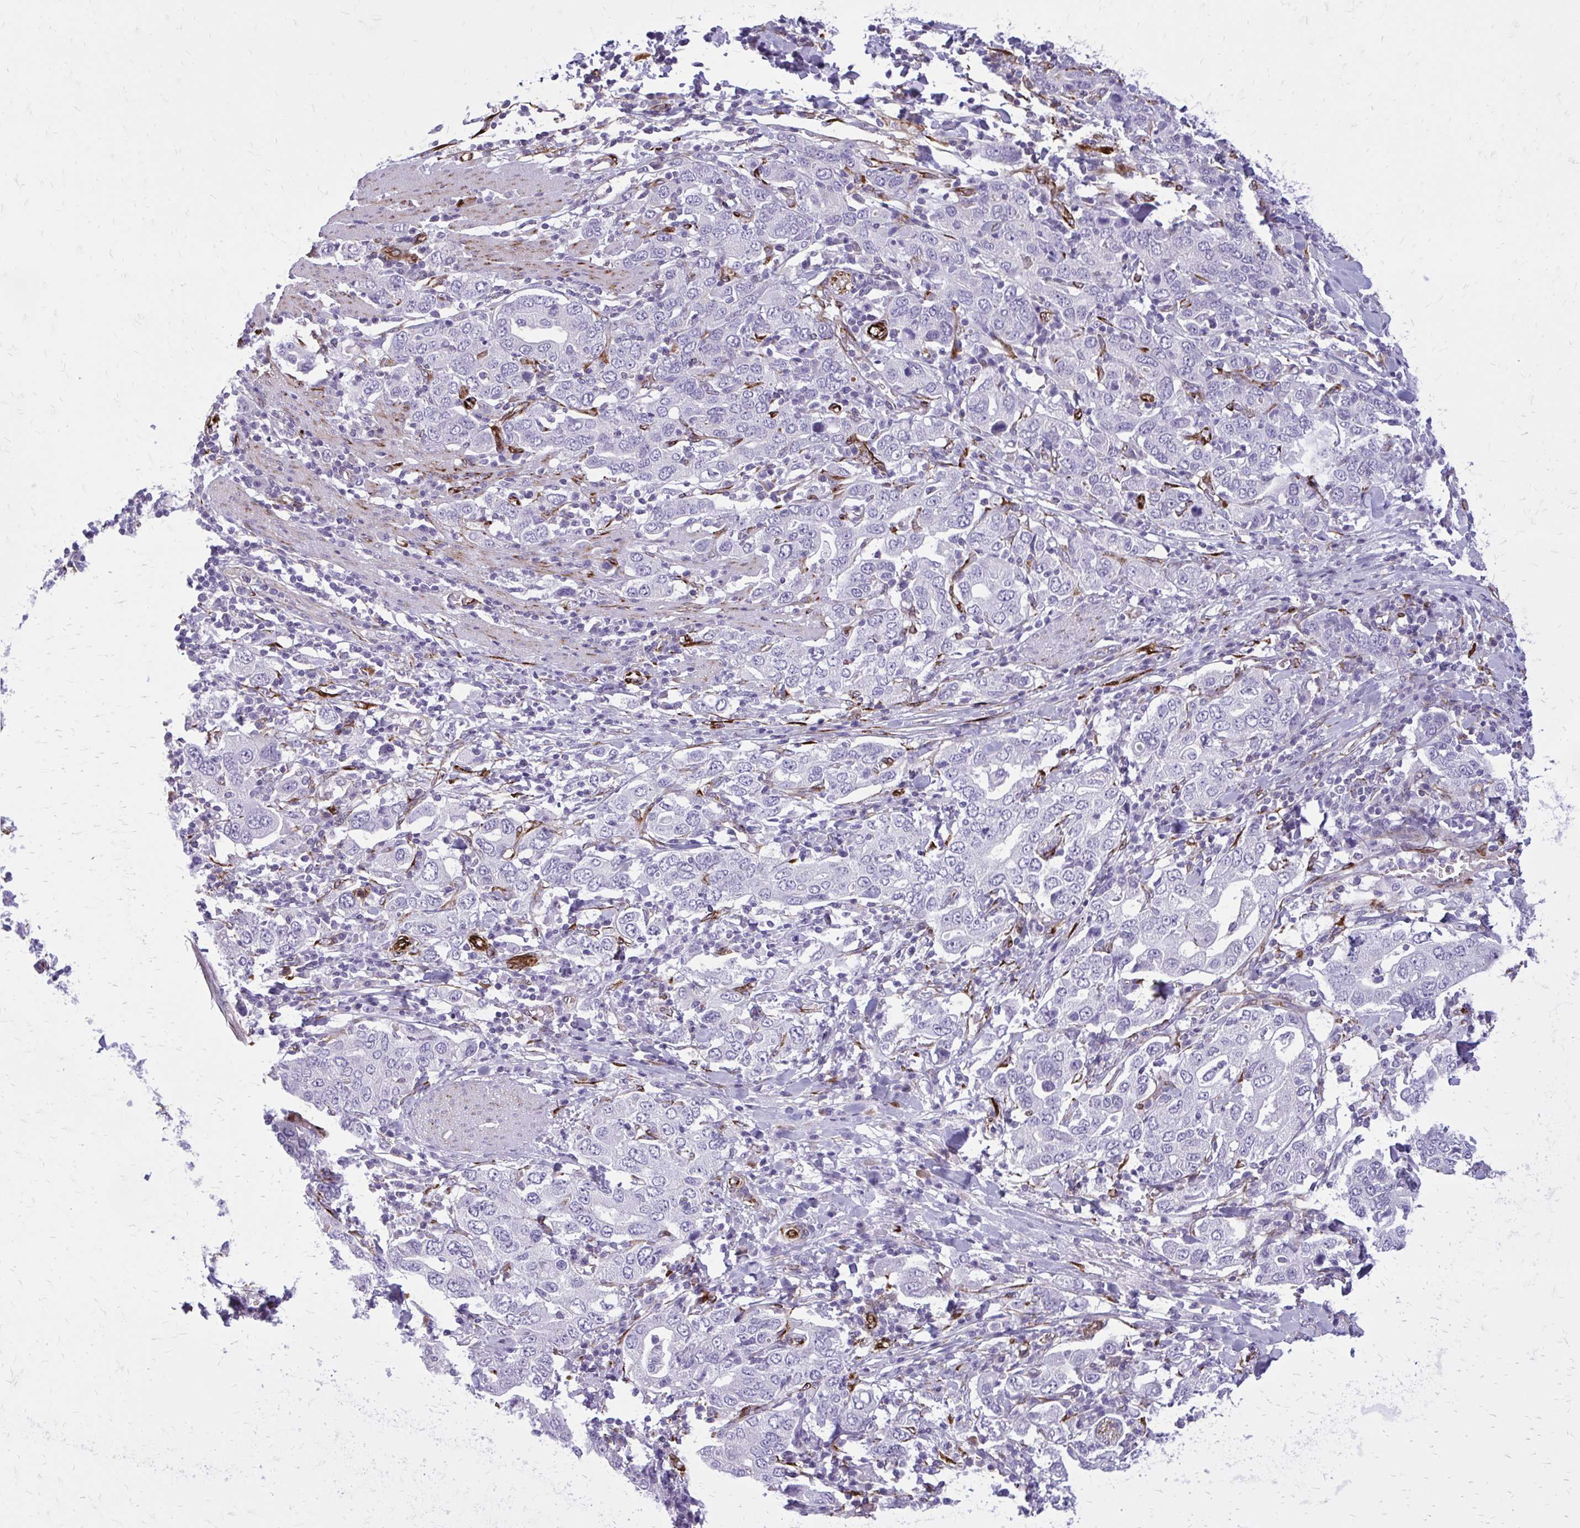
{"staining": {"intensity": "negative", "quantity": "none", "location": "none"}, "tissue": "stomach cancer", "cell_type": "Tumor cells", "image_type": "cancer", "snomed": [{"axis": "morphology", "description": "Adenocarcinoma, NOS"}, {"axis": "topography", "description": "Stomach, upper"}, {"axis": "topography", "description": "Stomach"}], "caption": "This is a image of immunohistochemistry (IHC) staining of stomach cancer (adenocarcinoma), which shows no staining in tumor cells. (DAB (3,3'-diaminobenzidine) IHC visualized using brightfield microscopy, high magnification).", "gene": "BEND5", "patient": {"sex": "male", "age": 62}}